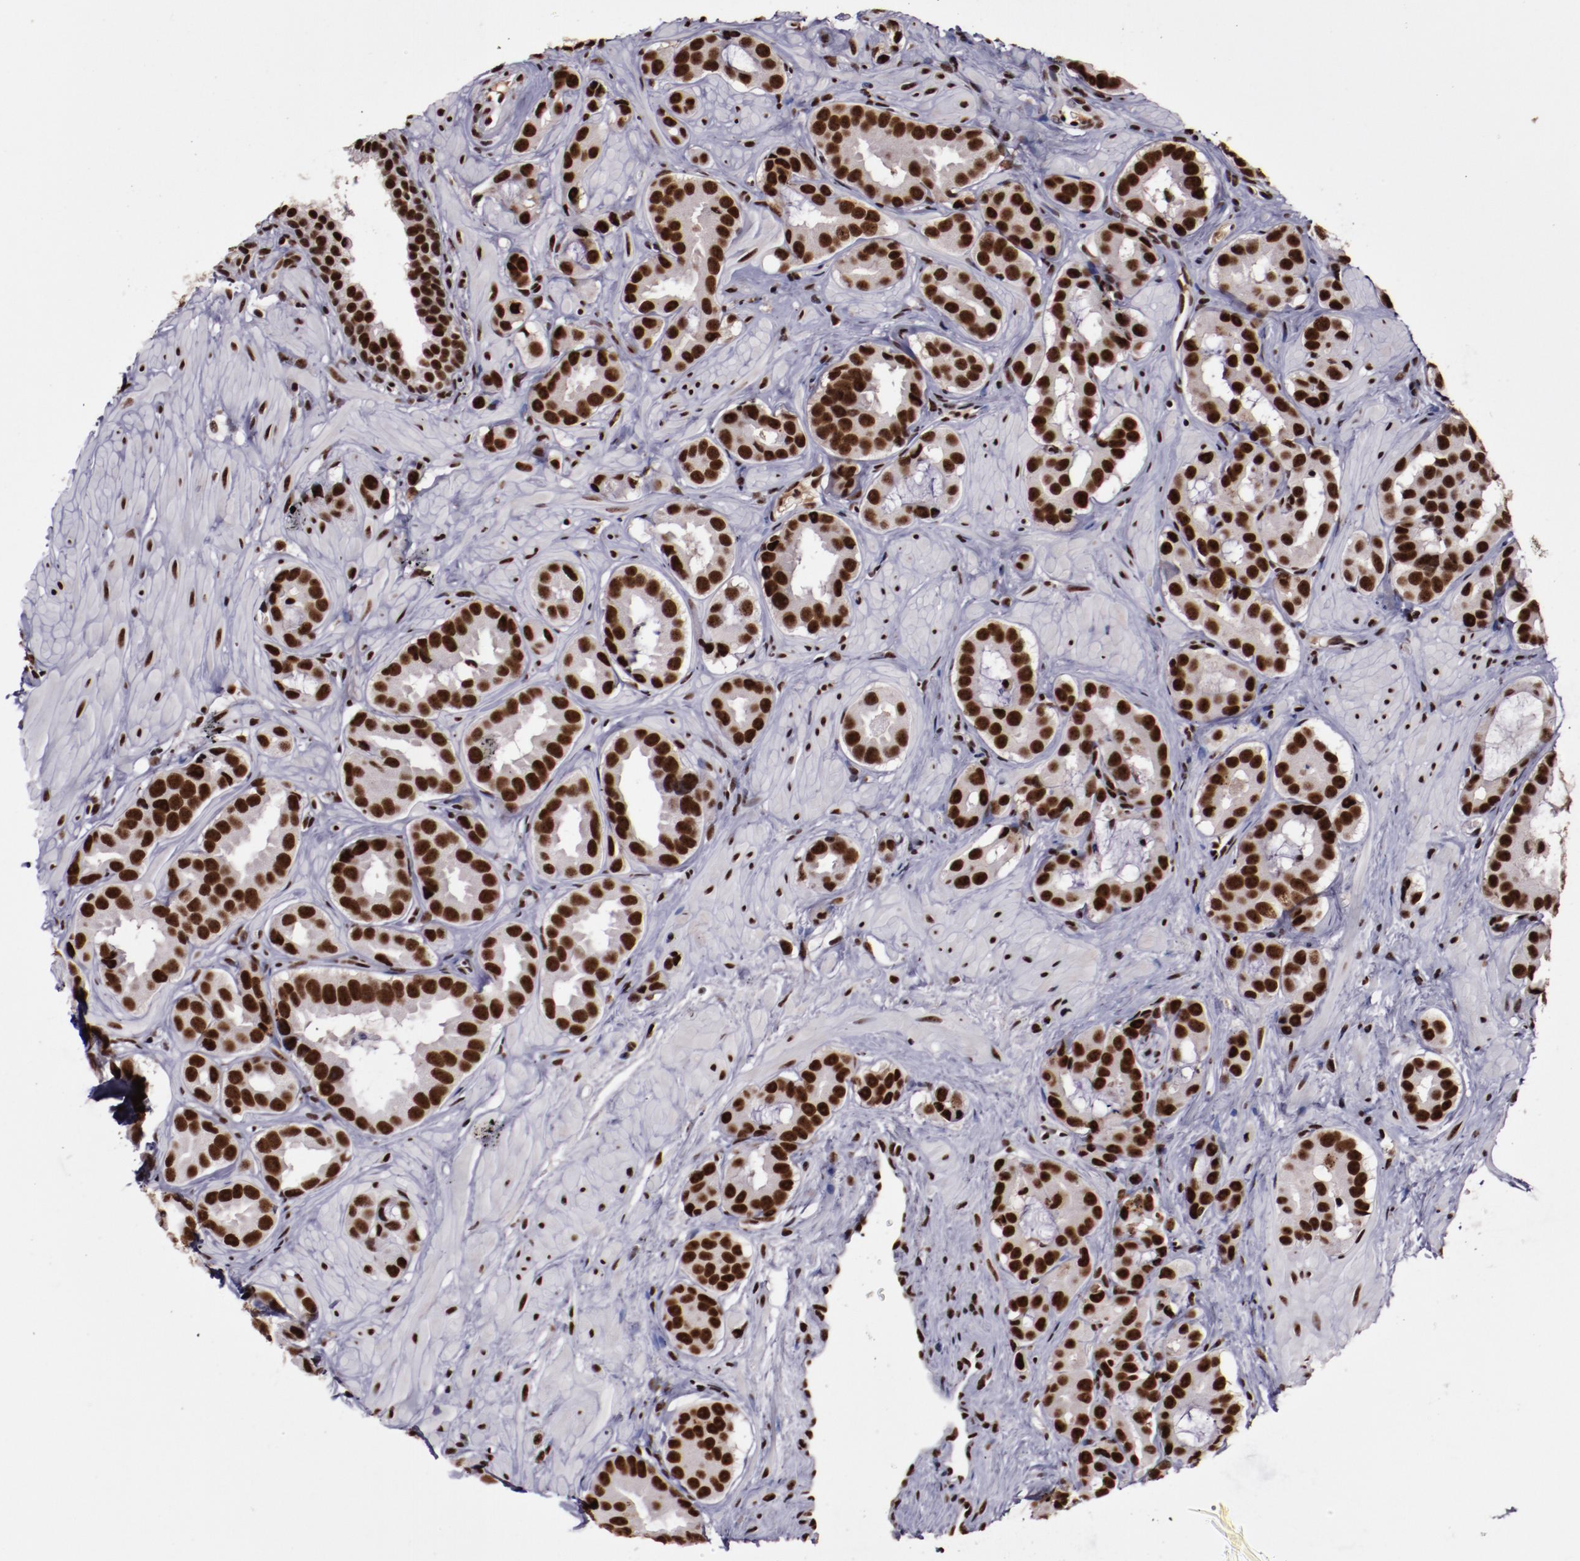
{"staining": {"intensity": "strong", "quantity": ">75%", "location": "nuclear"}, "tissue": "prostate cancer", "cell_type": "Tumor cells", "image_type": "cancer", "snomed": [{"axis": "morphology", "description": "Adenocarcinoma, Low grade"}, {"axis": "topography", "description": "Prostate"}], "caption": "Immunohistochemistry (IHC) of human prostate cancer (low-grade adenocarcinoma) exhibits high levels of strong nuclear positivity in about >75% of tumor cells.", "gene": "ERH", "patient": {"sex": "male", "age": 59}}